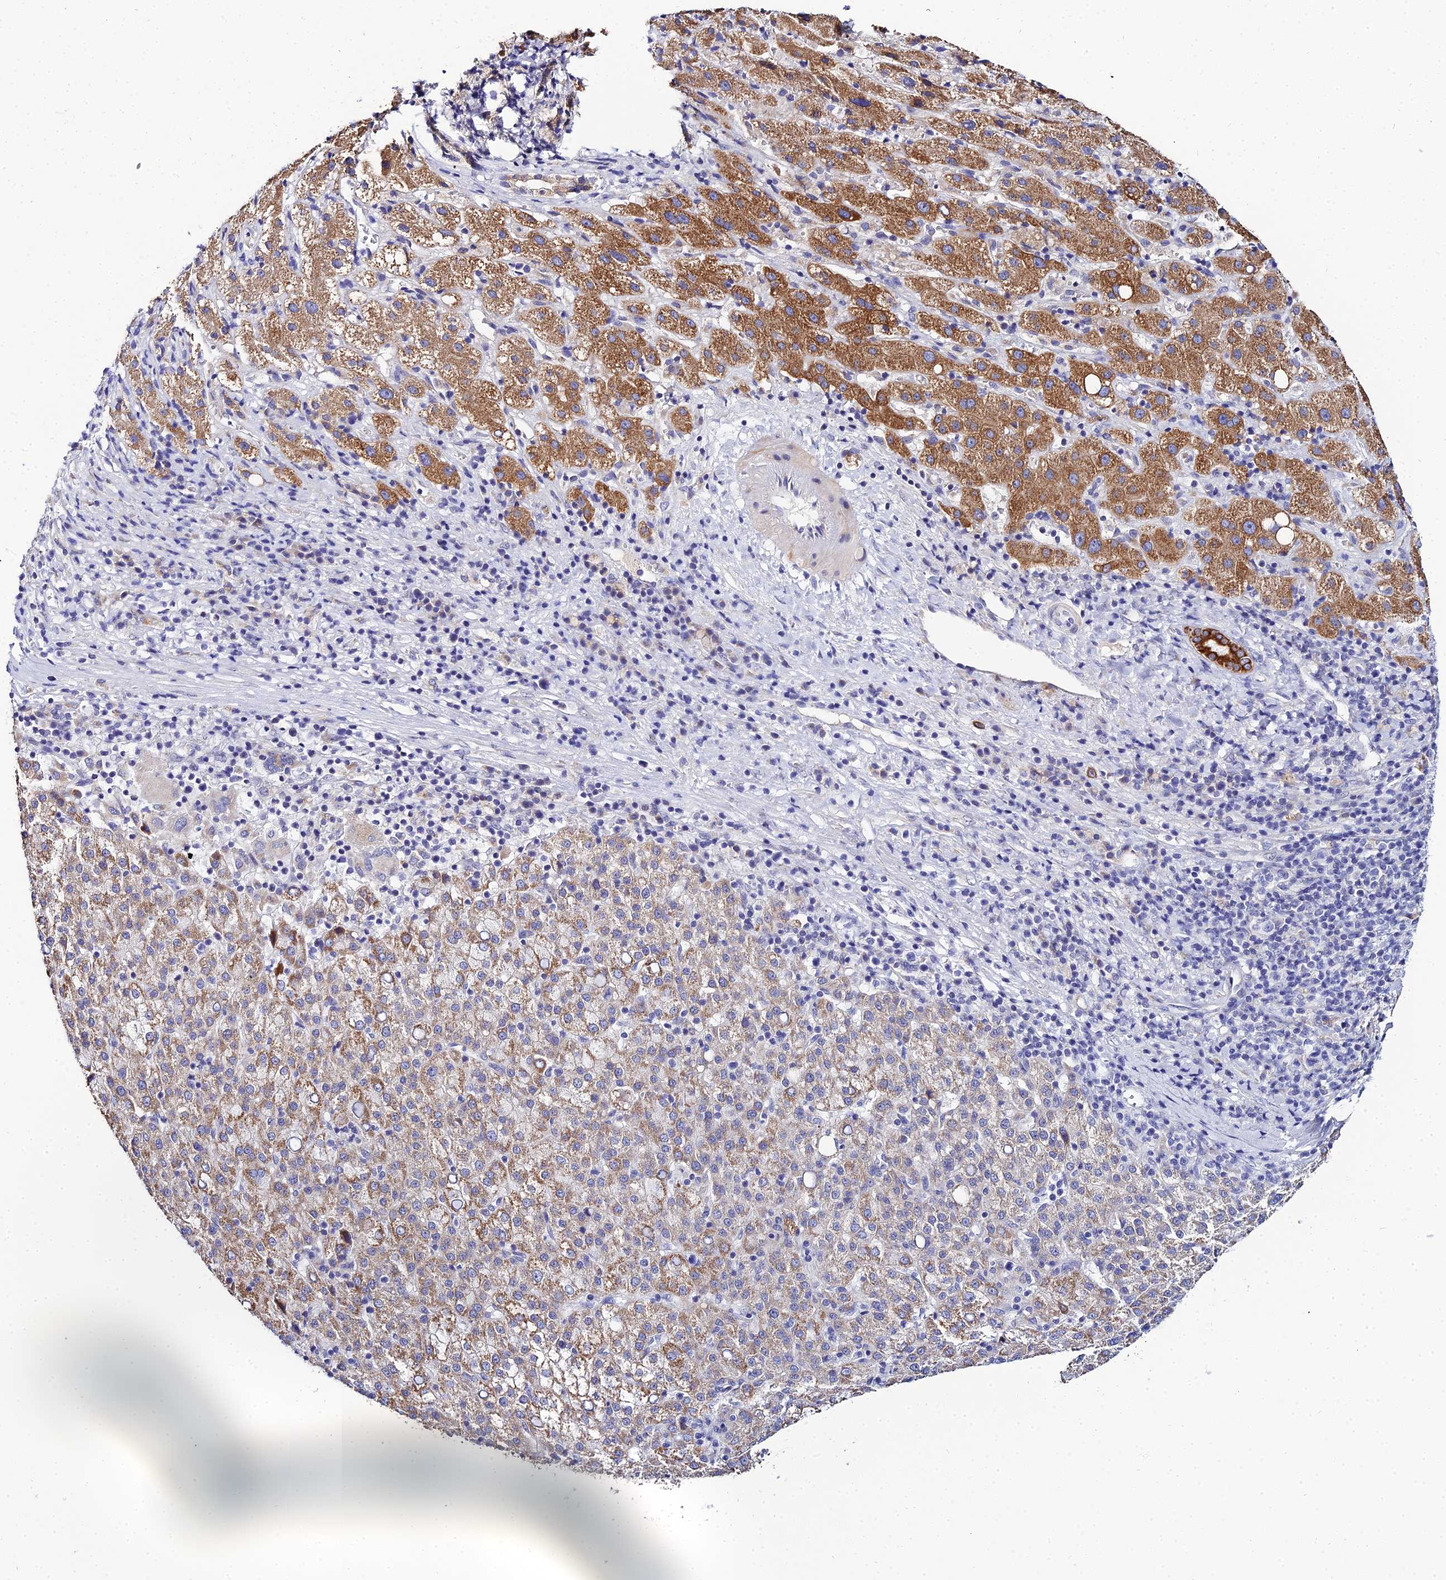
{"staining": {"intensity": "moderate", "quantity": ">75%", "location": "cytoplasmic/membranous"}, "tissue": "liver cancer", "cell_type": "Tumor cells", "image_type": "cancer", "snomed": [{"axis": "morphology", "description": "Carcinoma, Hepatocellular, NOS"}, {"axis": "topography", "description": "Liver"}], "caption": "Immunohistochemistry staining of liver cancer, which demonstrates medium levels of moderate cytoplasmic/membranous expression in approximately >75% of tumor cells indicating moderate cytoplasmic/membranous protein positivity. The staining was performed using DAB (brown) for protein detection and nuclei were counterstained in hematoxylin (blue).", "gene": "ZXDA", "patient": {"sex": "female", "age": 58}}